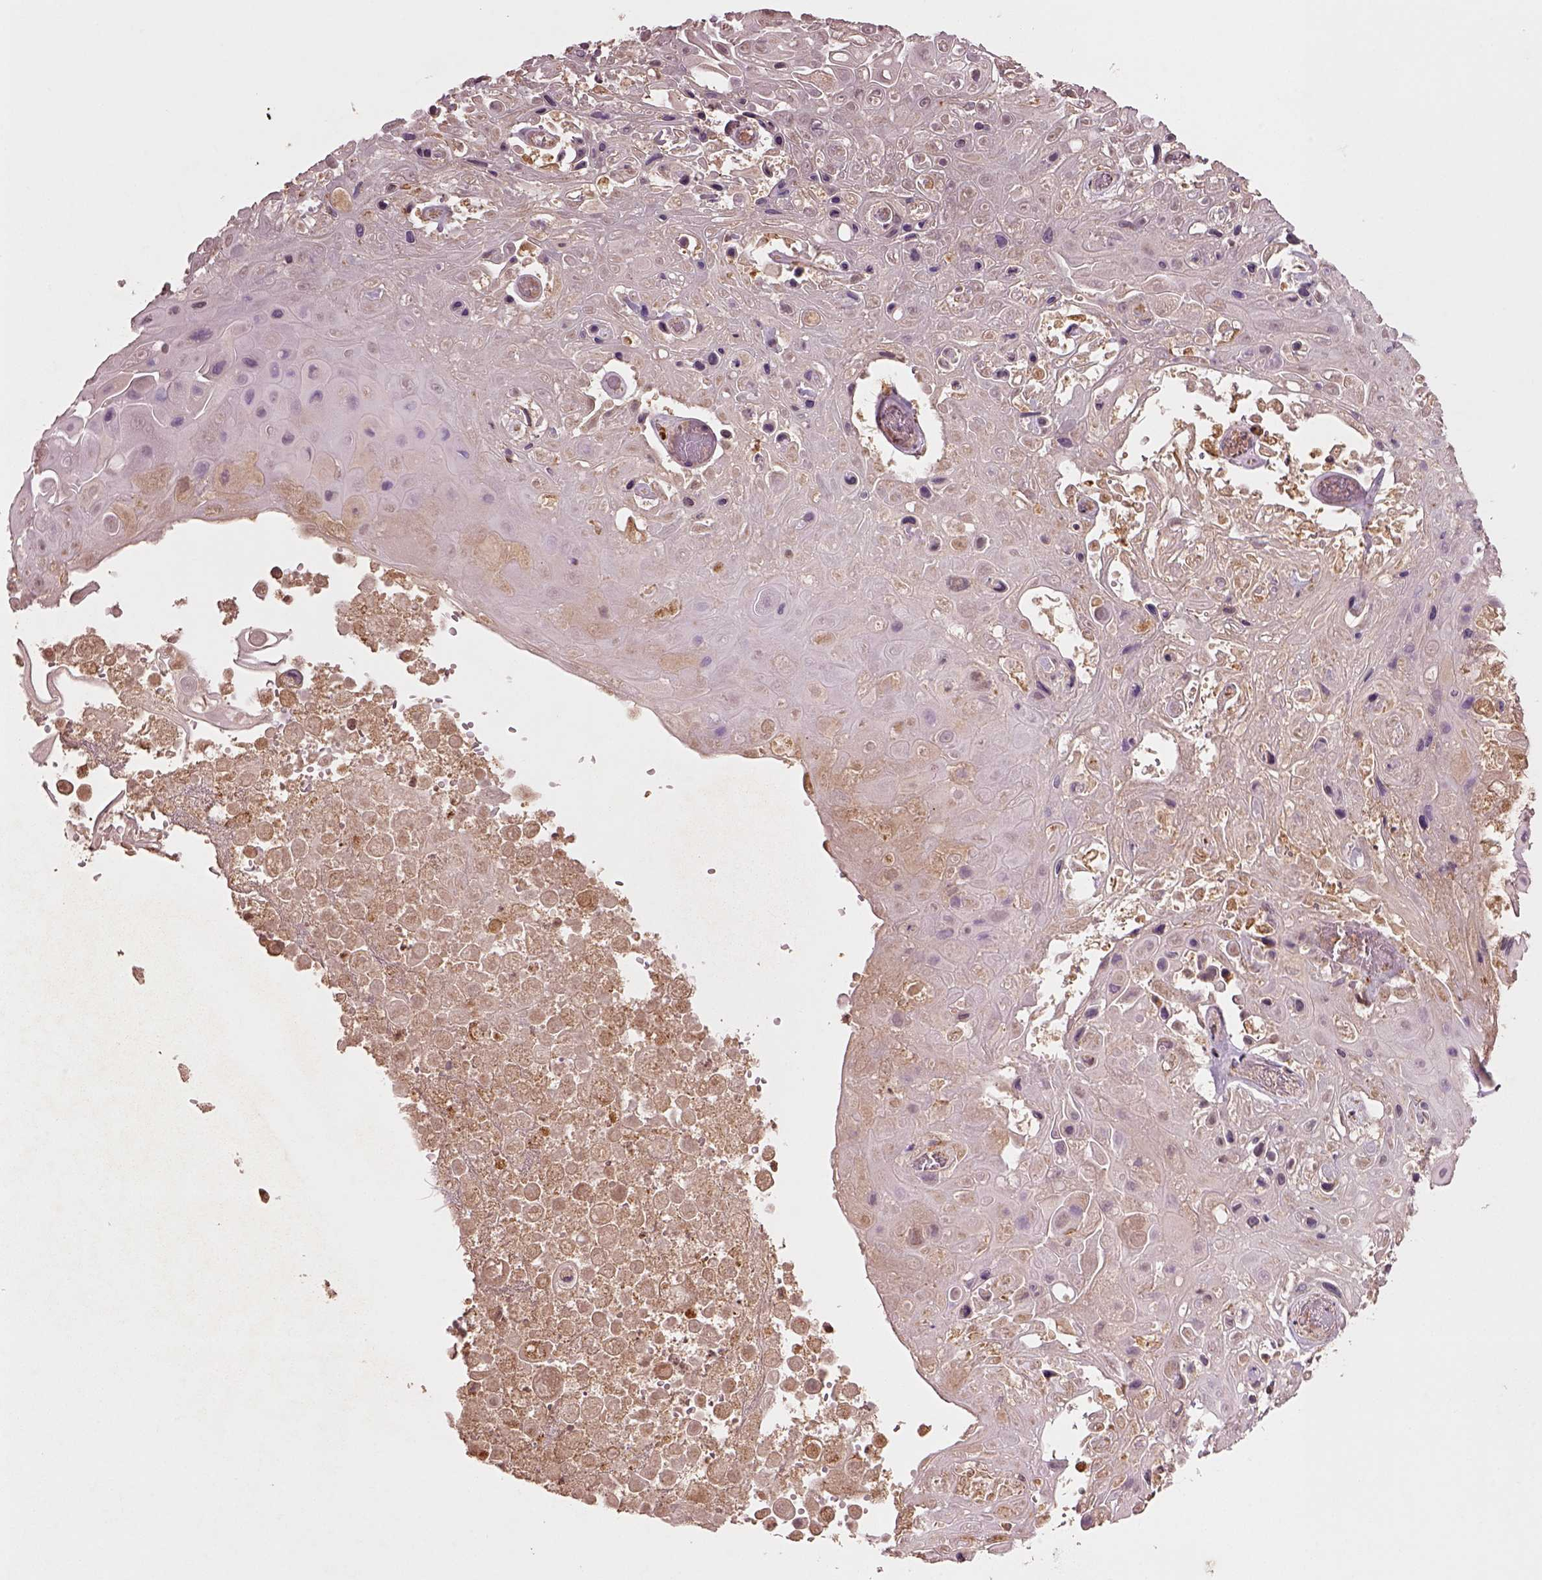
{"staining": {"intensity": "weak", "quantity": "<25%", "location": "cytoplasmic/membranous"}, "tissue": "skin cancer", "cell_type": "Tumor cells", "image_type": "cancer", "snomed": [{"axis": "morphology", "description": "Squamous cell carcinoma, NOS"}, {"axis": "topography", "description": "Skin"}], "caption": "This micrograph is of skin cancer (squamous cell carcinoma) stained with IHC to label a protein in brown with the nuclei are counter-stained blue. There is no positivity in tumor cells.", "gene": "TRADD", "patient": {"sex": "male", "age": 82}}